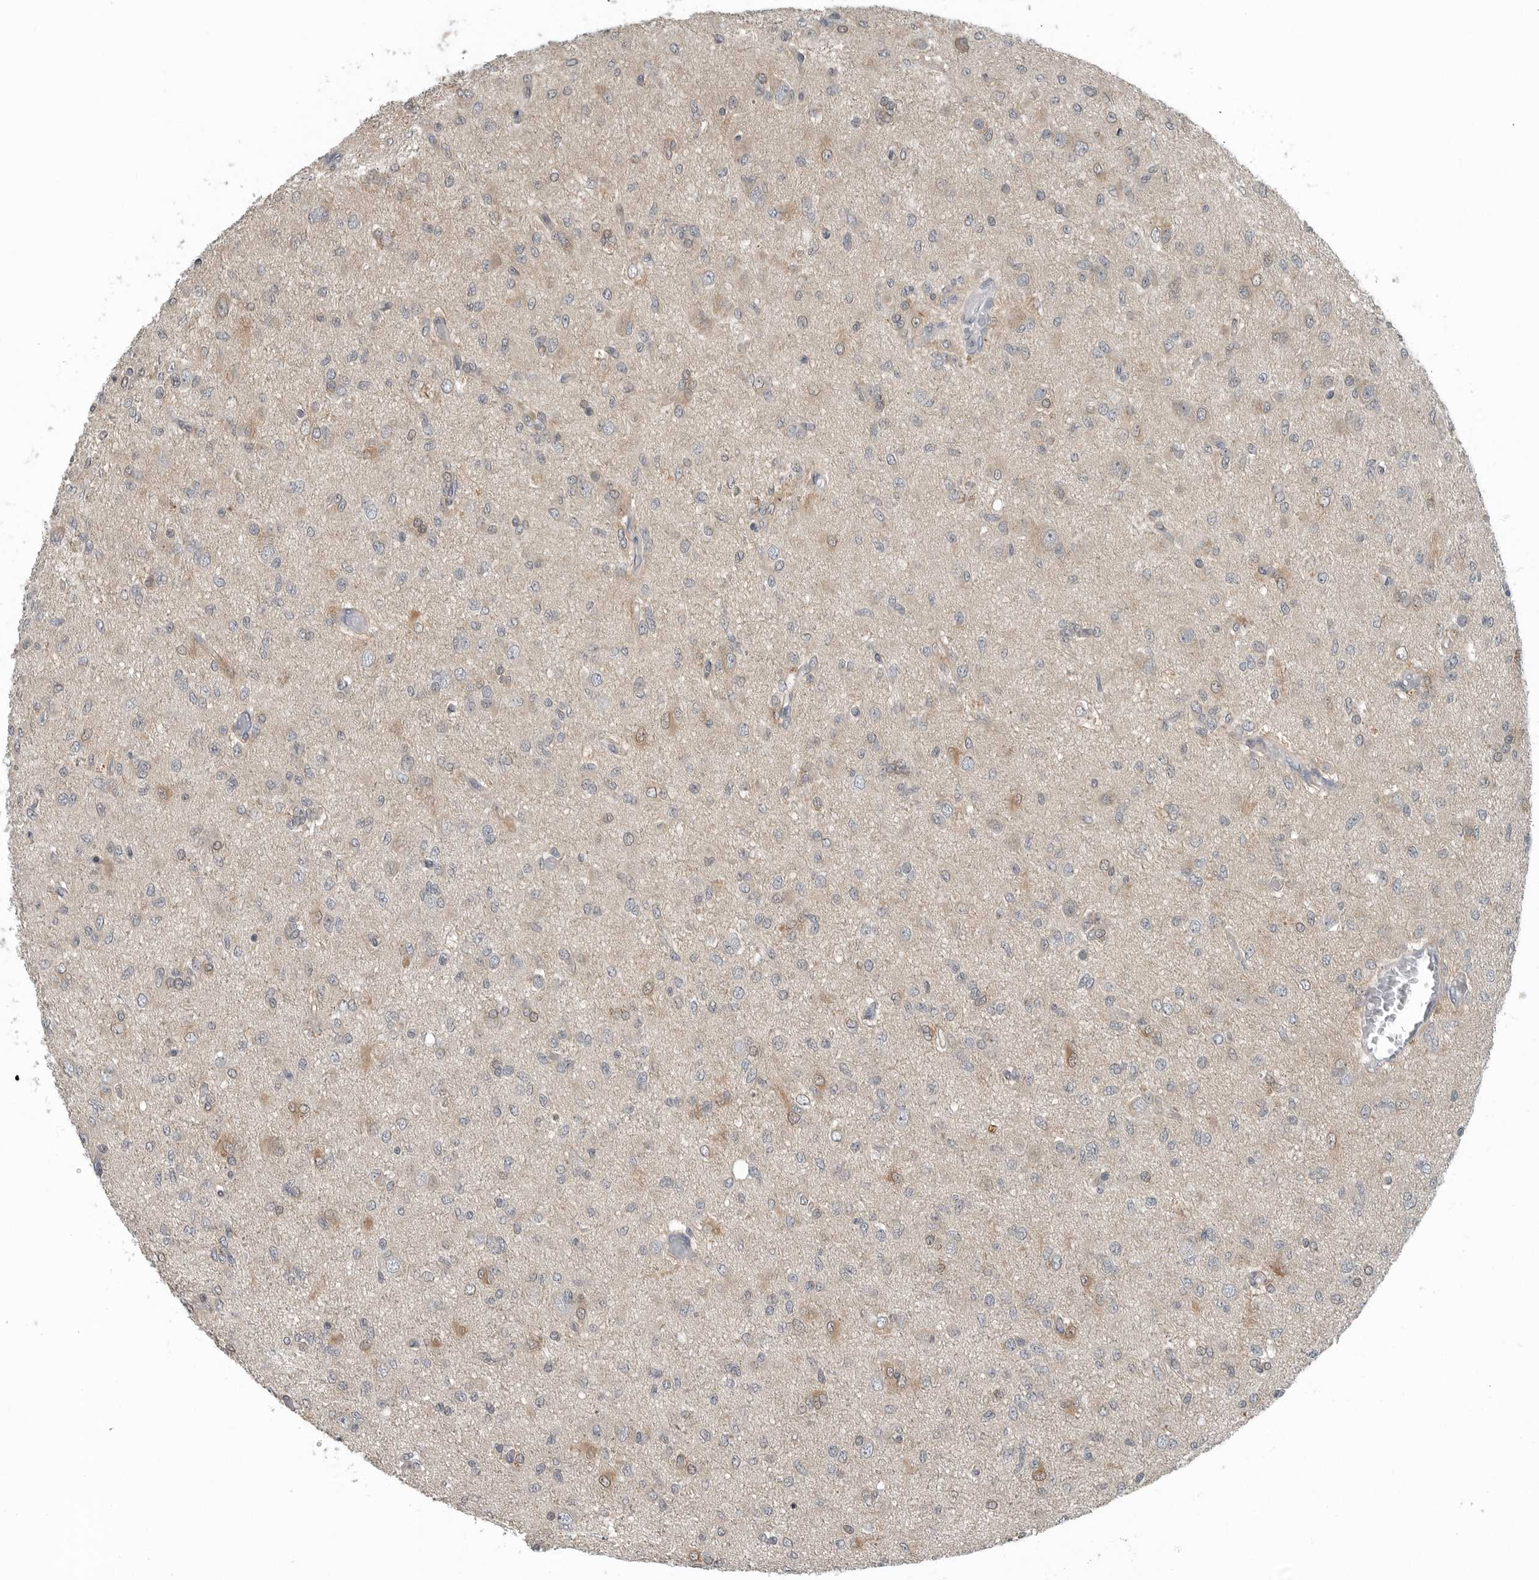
{"staining": {"intensity": "weak", "quantity": "<25%", "location": "cytoplasmic/membranous,nuclear"}, "tissue": "glioma", "cell_type": "Tumor cells", "image_type": "cancer", "snomed": [{"axis": "morphology", "description": "Glioma, malignant, High grade"}, {"axis": "topography", "description": "Brain"}], "caption": "Immunohistochemistry (IHC) histopathology image of neoplastic tissue: human glioma stained with DAB reveals no significant protein positivity in tumor cells.", "gene": "KYAT1", "patient": {"sex": "female", "age": 59}}